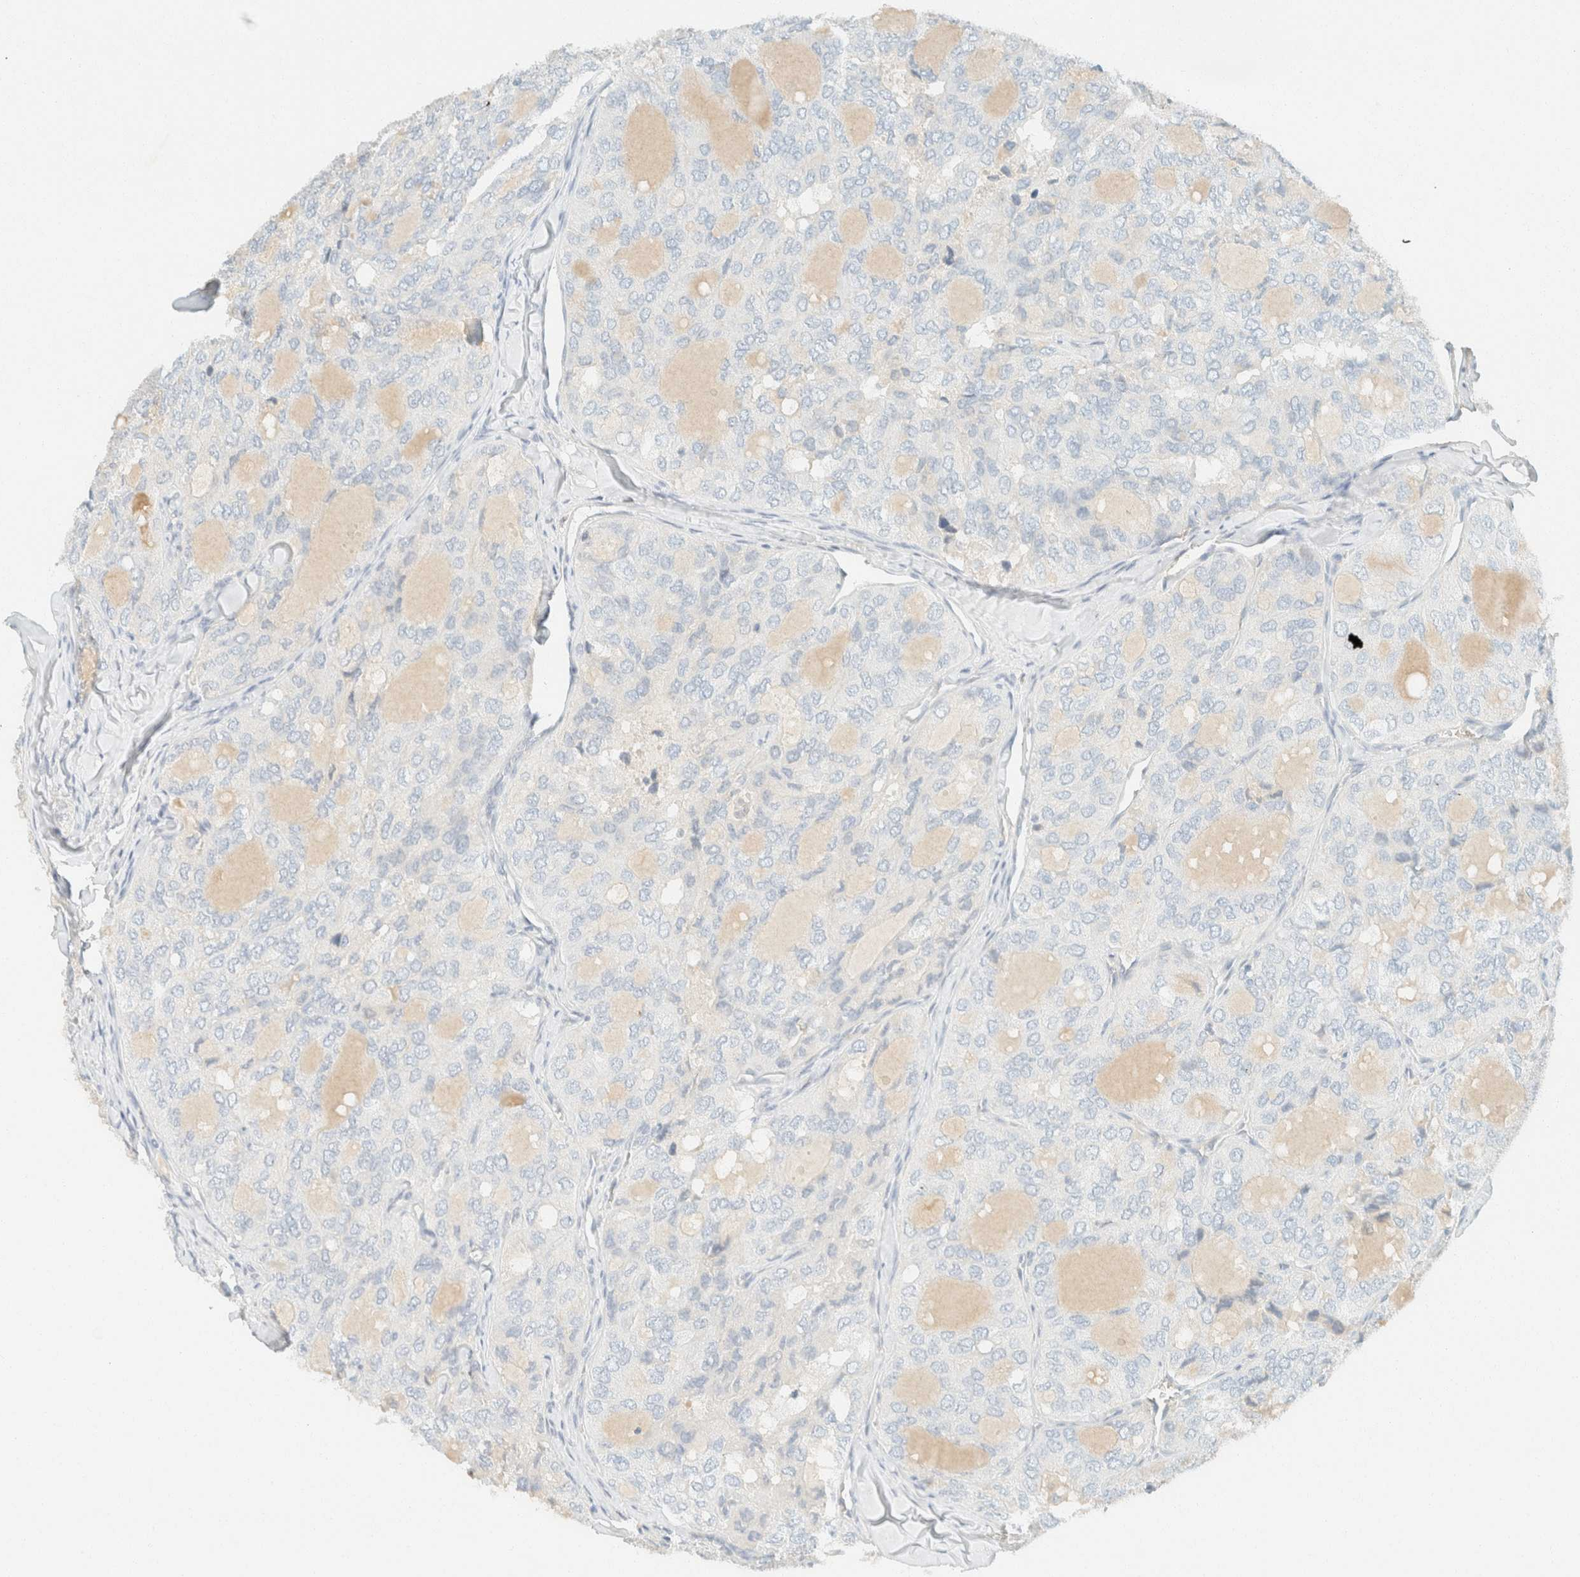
{"staining": {"intensity": "negative", "quantity": "none", "location": "none"}, "tissue": "thyroid cancer", "cell_type": "Tumor cells", "image_type": "cancer", "snomed": [{"axis": "morphology", "description": "Follicular adenoma carcinoma, NOS"}, {"axis": "topography", "description": "Thyroid gland"}], "caption": "A micrograph of human thyroid cancer (follicular adenoma carcinoma) is negative for staining in tumor cells.", "gene": "GPA33", "patient": {"sex": "male", "age": 75}}